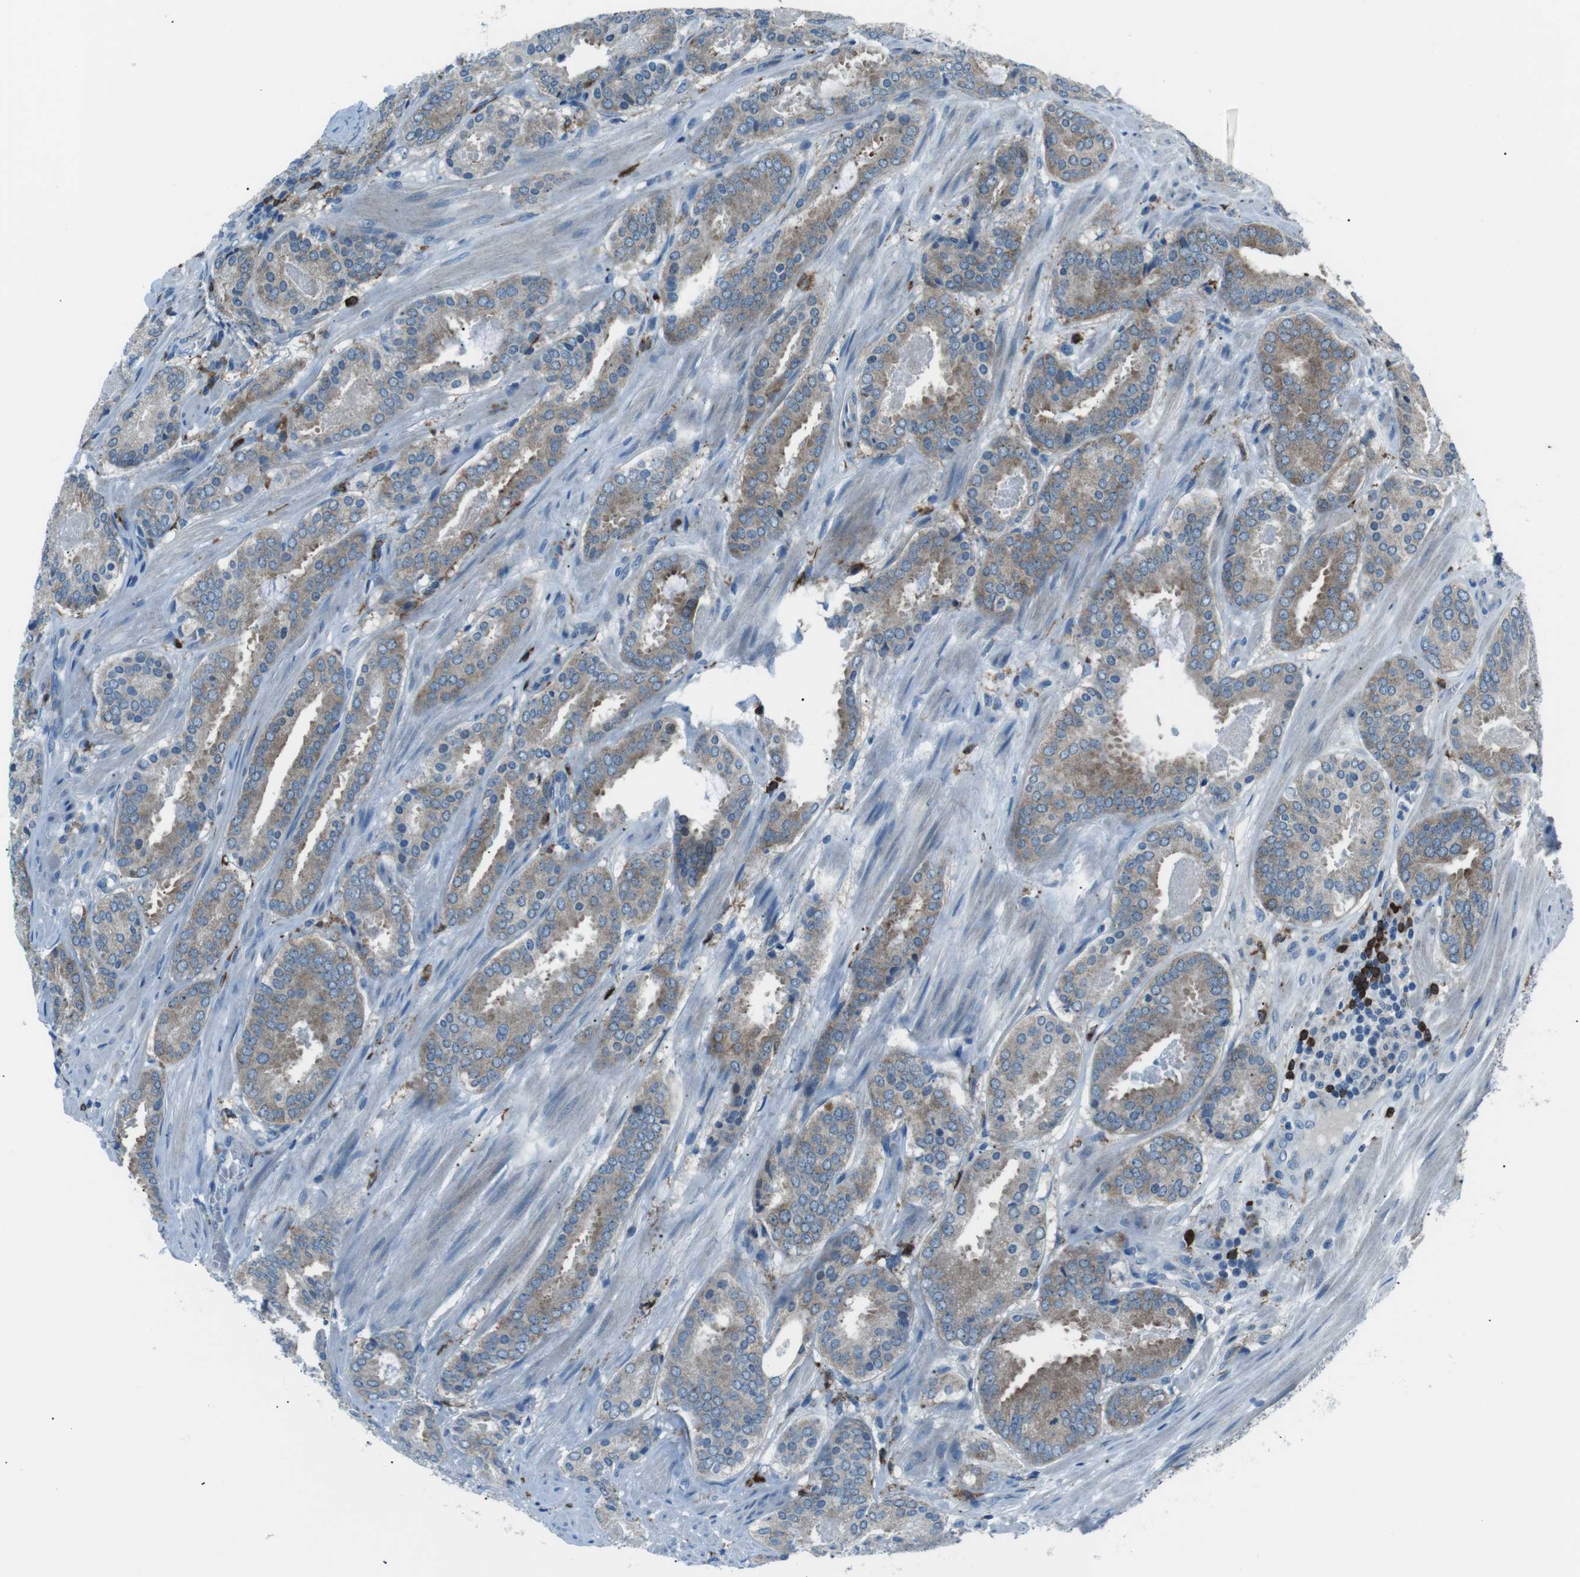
{"staining": {"intensity": "weak", "quantity": ">75%", "location": "cytoplasmic/membranous"}, "tissue": "prostate cancer", "cell_type": "Tumor cells", "image_type": "cancer", "snomed": [{"axis": "morphology", "description": "Adenocarcinoma, Low grade"}, {"axis": "topography", "description": "Prostate"}], "caption": "Immunohistochemical staining of adenocarcinoma (low-grade) (prostate) shows low levels of weak cytoplasmic/membranous protein positivity in approximately >75% of tumor cells.", "gene": "BLNK", "patient": {"sex": "male", "age": 69}}